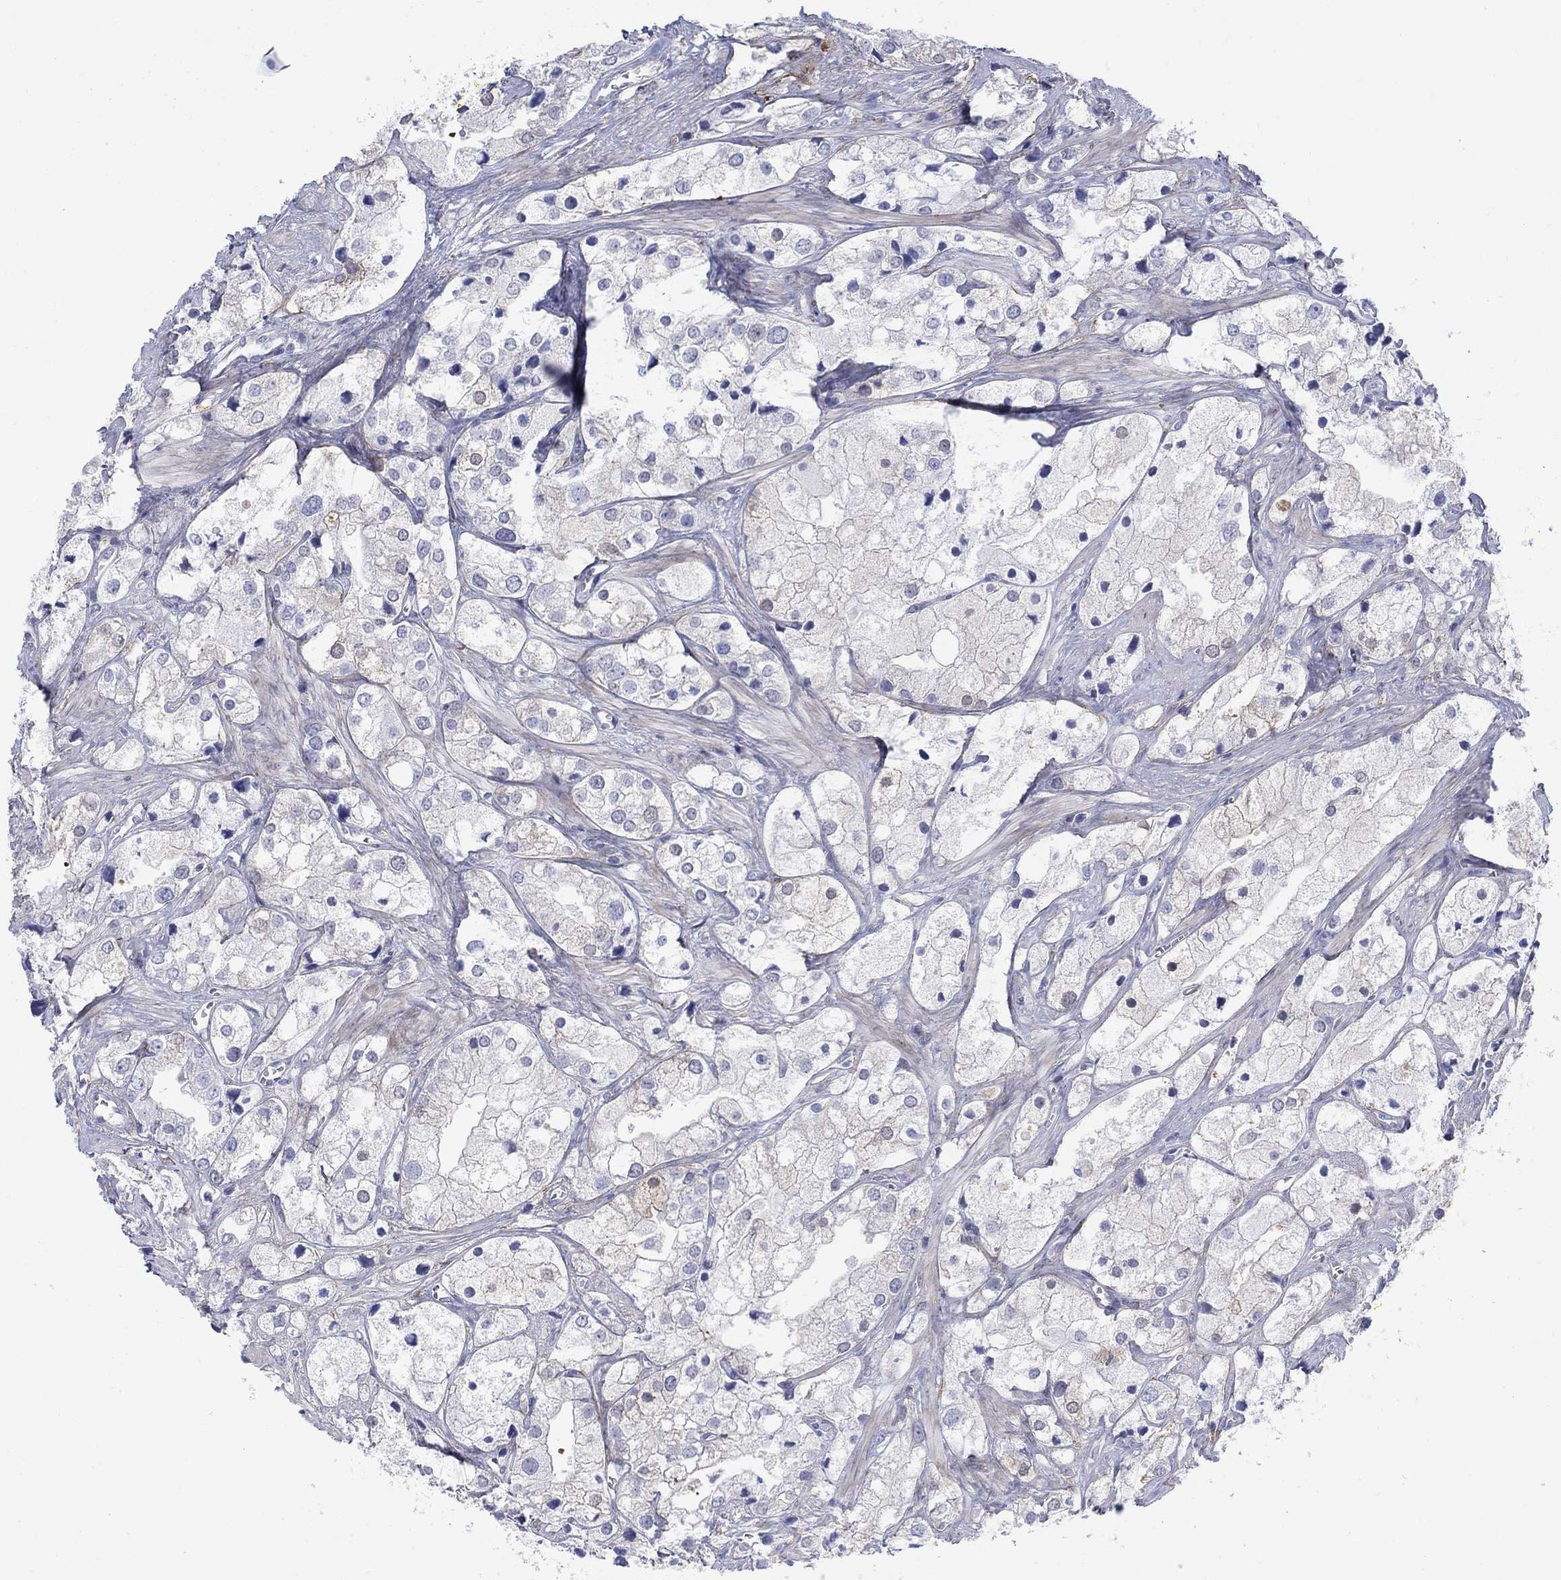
{"staining": {"intensity": "negative", "quantity": "none", "location": "none"}, "tissue": "prostate cancer", "cell_type": "Tumor cells", "image_type": "cancer", "snomed": [{"axis": "morphology", "description": "Adenocarcinoma, NOS"}, {"axis": "topography", "description": "Prostate and seminal vesicle, NOS"}, {"axis": "topography", "description": "Prostate"}], "caption": "There is no significant expression in tumor cells of prostate cancer (adenocarcinoma).", "gene": "MYO3A", "patient": {"sex": "male", "age": 79}}